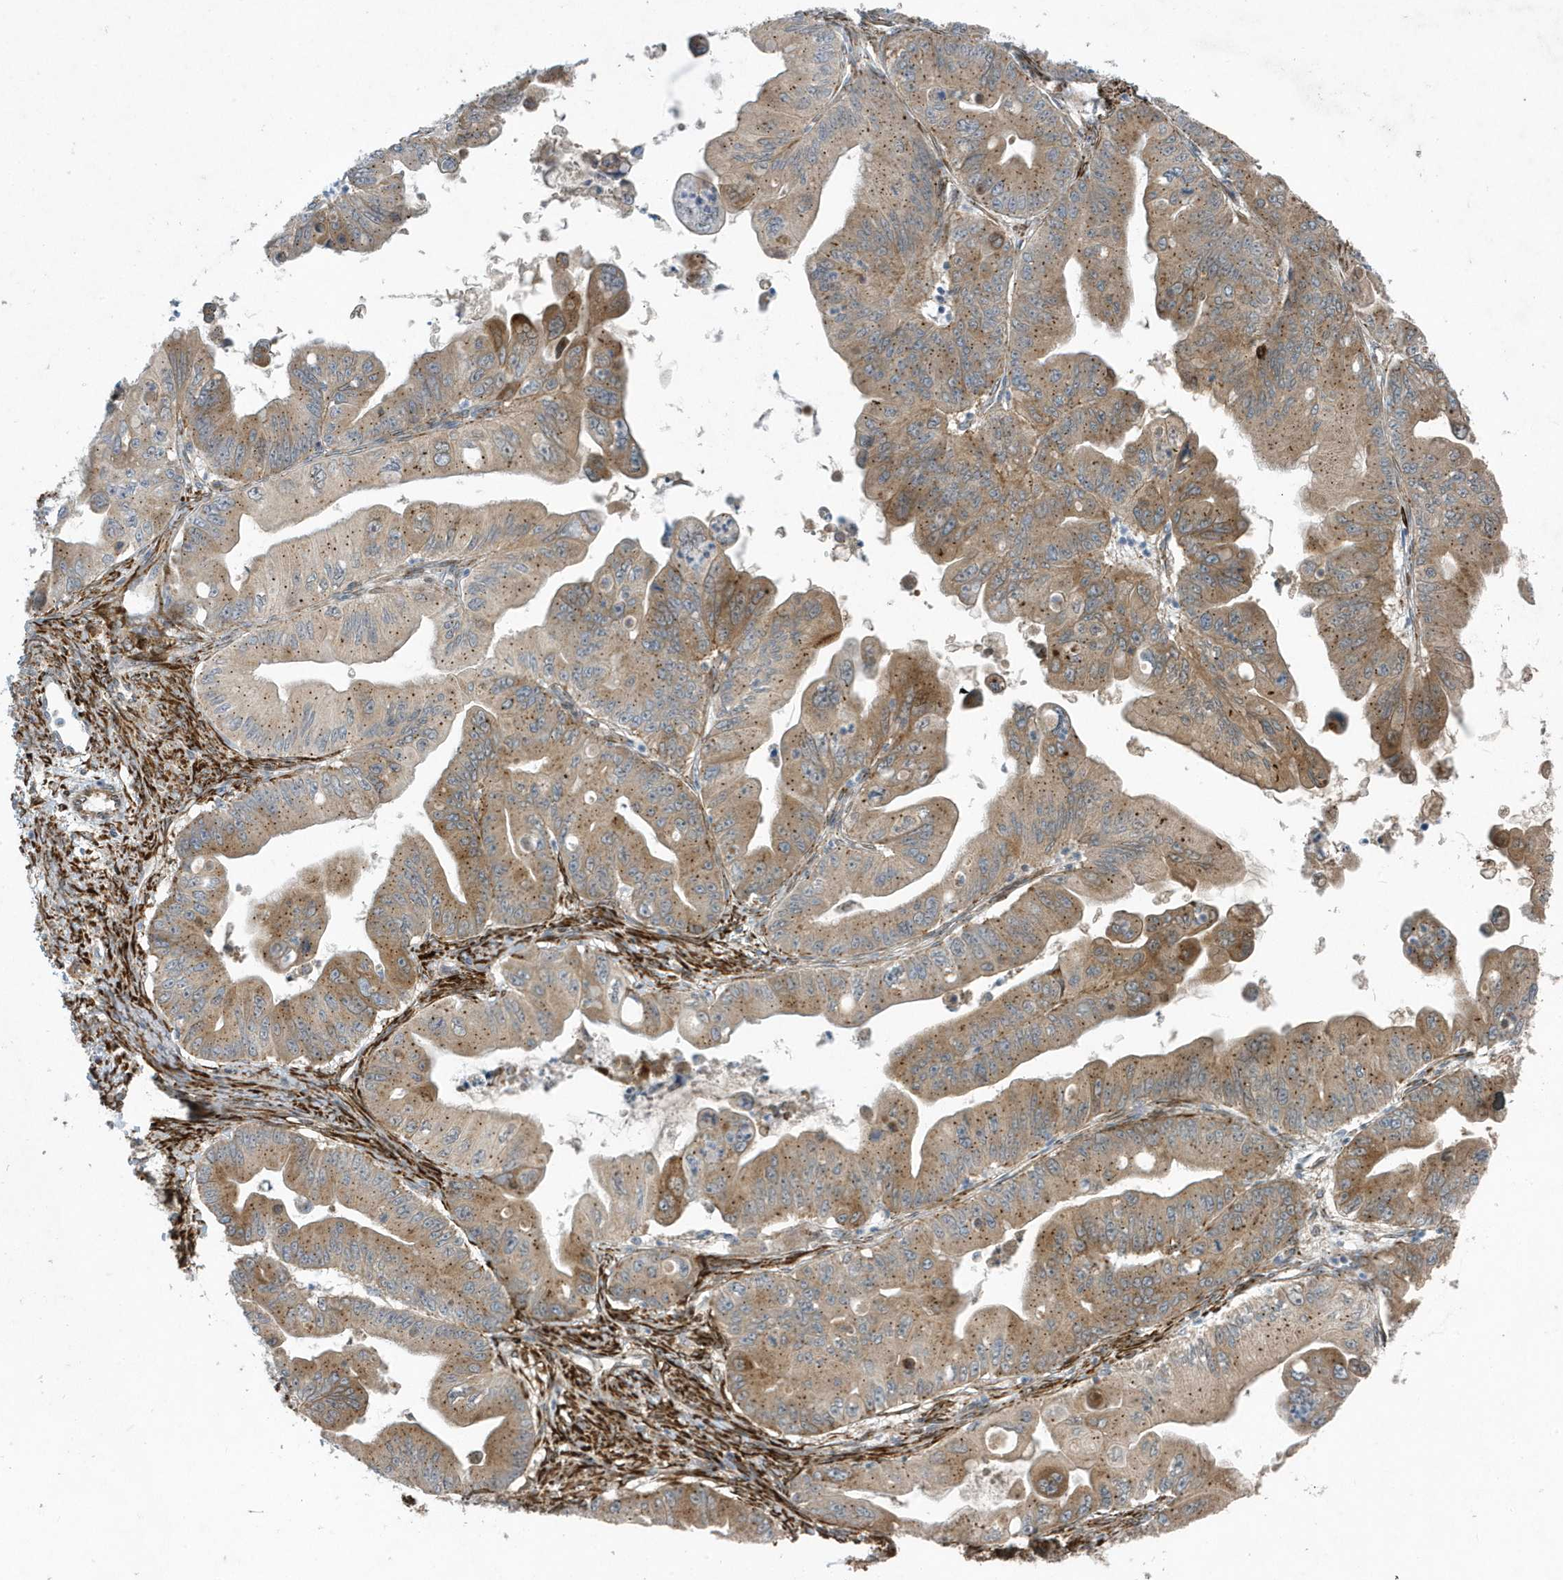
{"staining": {"intensity": "moderate", "quantity": ">75%", "location": "cytoplasmic/membranous"}, "tissue": "ovarian cancer", "cell_type": "Tumor cells", "image_type": "cancer", "snomed": [{"axis": "morphology", "description": "Cystadenocarcinoma, mucinous, NOS"}, {"axis": "topography", "description": "Ovary"}], "caption": "Protein expression analysis of mucinous cystadenocarcinoma (ovarian) reveals moderate cytoplasmic/membranous staining in approximately >75% of tumor cells. Nuclei are stained in blue.", "gene": "FAM98A", "patient": {"sex": "female", "age": 71}}